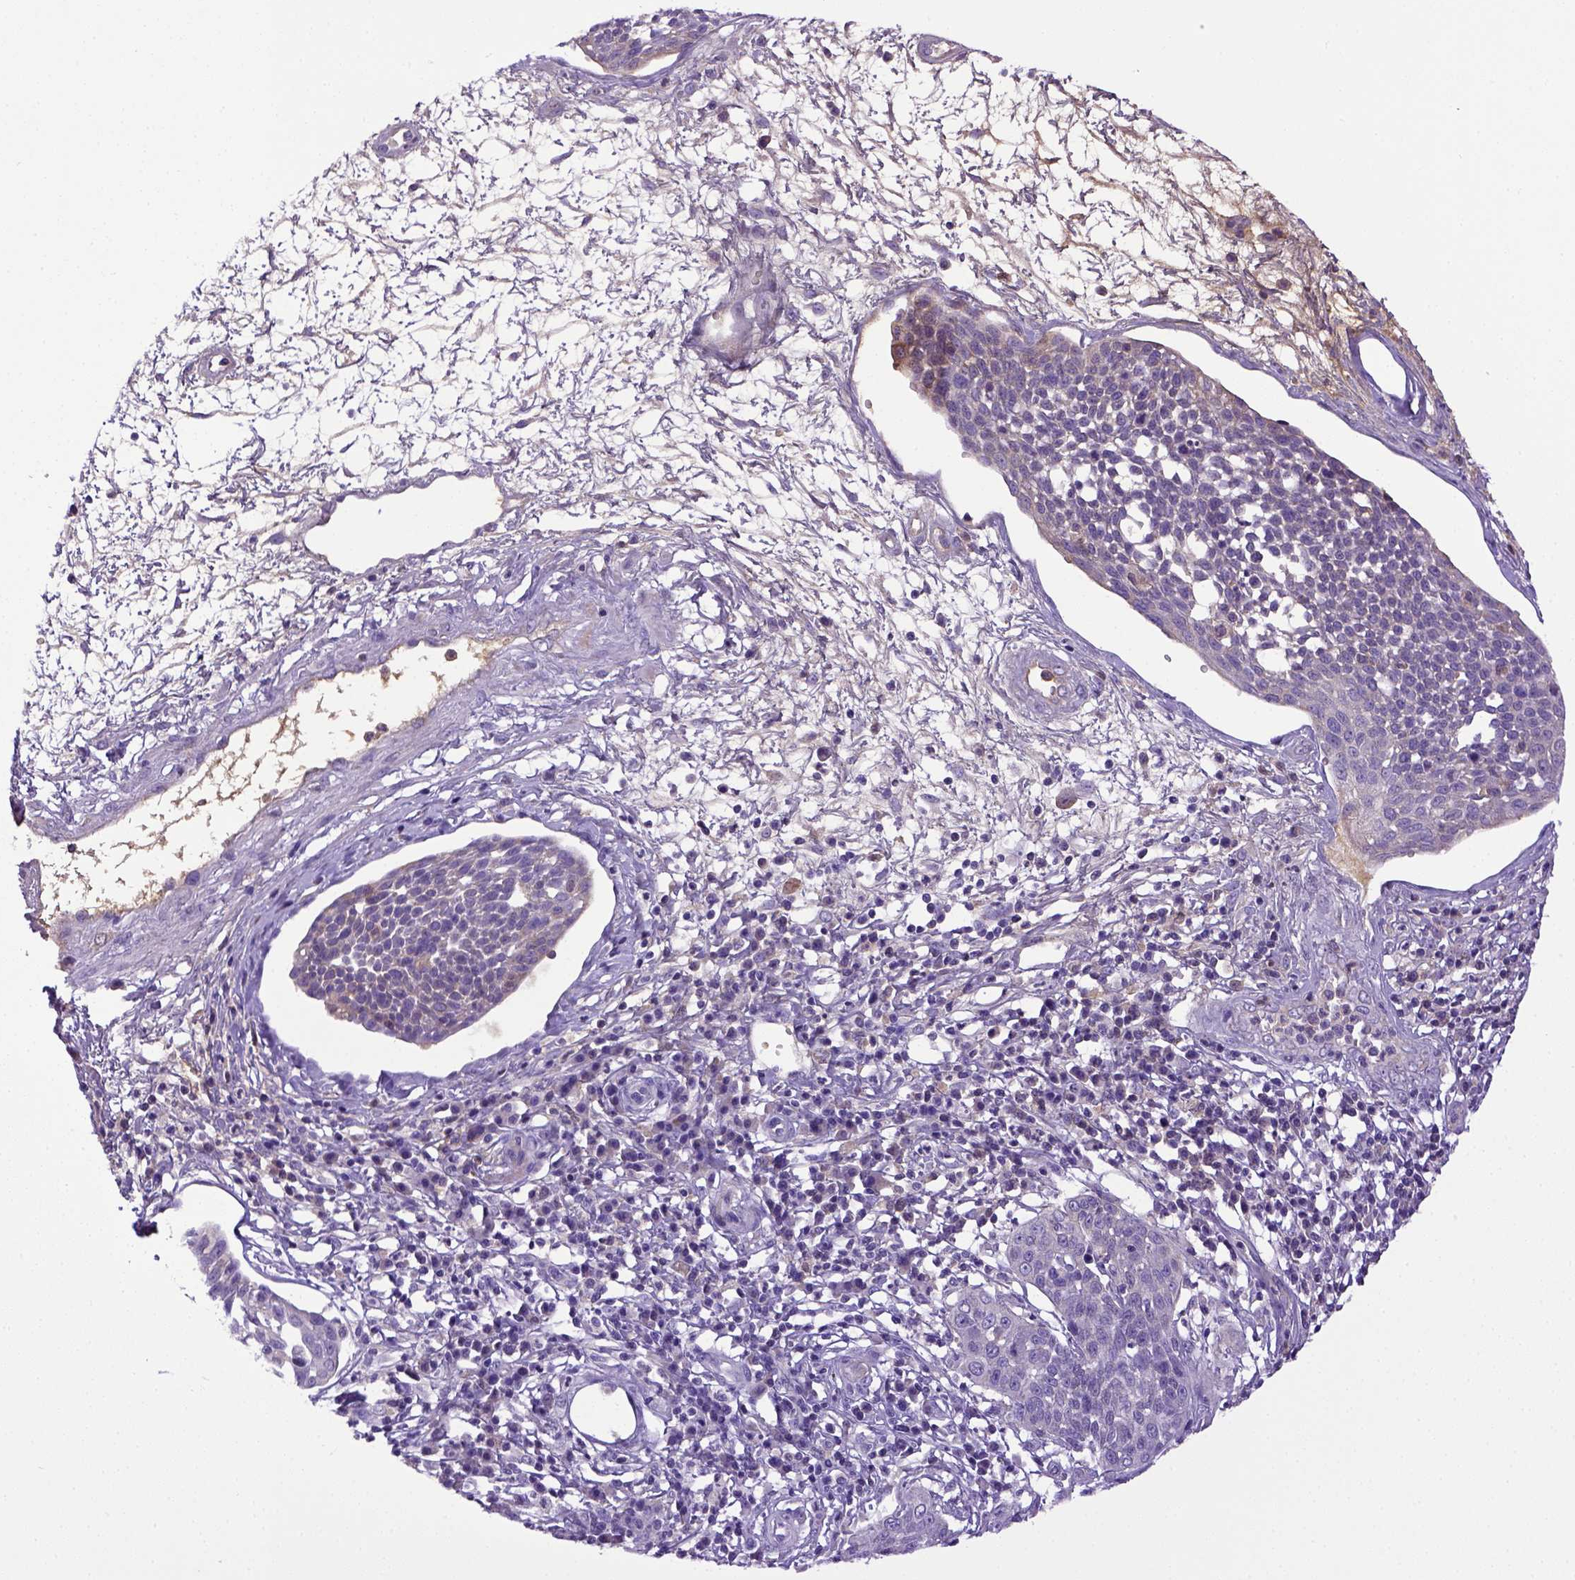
{"staining": {"intensity": "negative", "quantity": "none", "location": "none"}, "tissue": "cervical cancer", "cell_type": "Tumor cells", "image_type": "cancer", "snomed": [{"axis": "morphology", "description": "Squamous cell carcinoma, NOS"}, {"axis": "topography", "description": "Cervix"}], "caption": "Immunohistochemical staining of human cervical cancer (squamous cell carcinoma) displays no significant staining in tumor cells.", "gene": "ITIH4", "patient": {"sex": "female", "age": 34}}